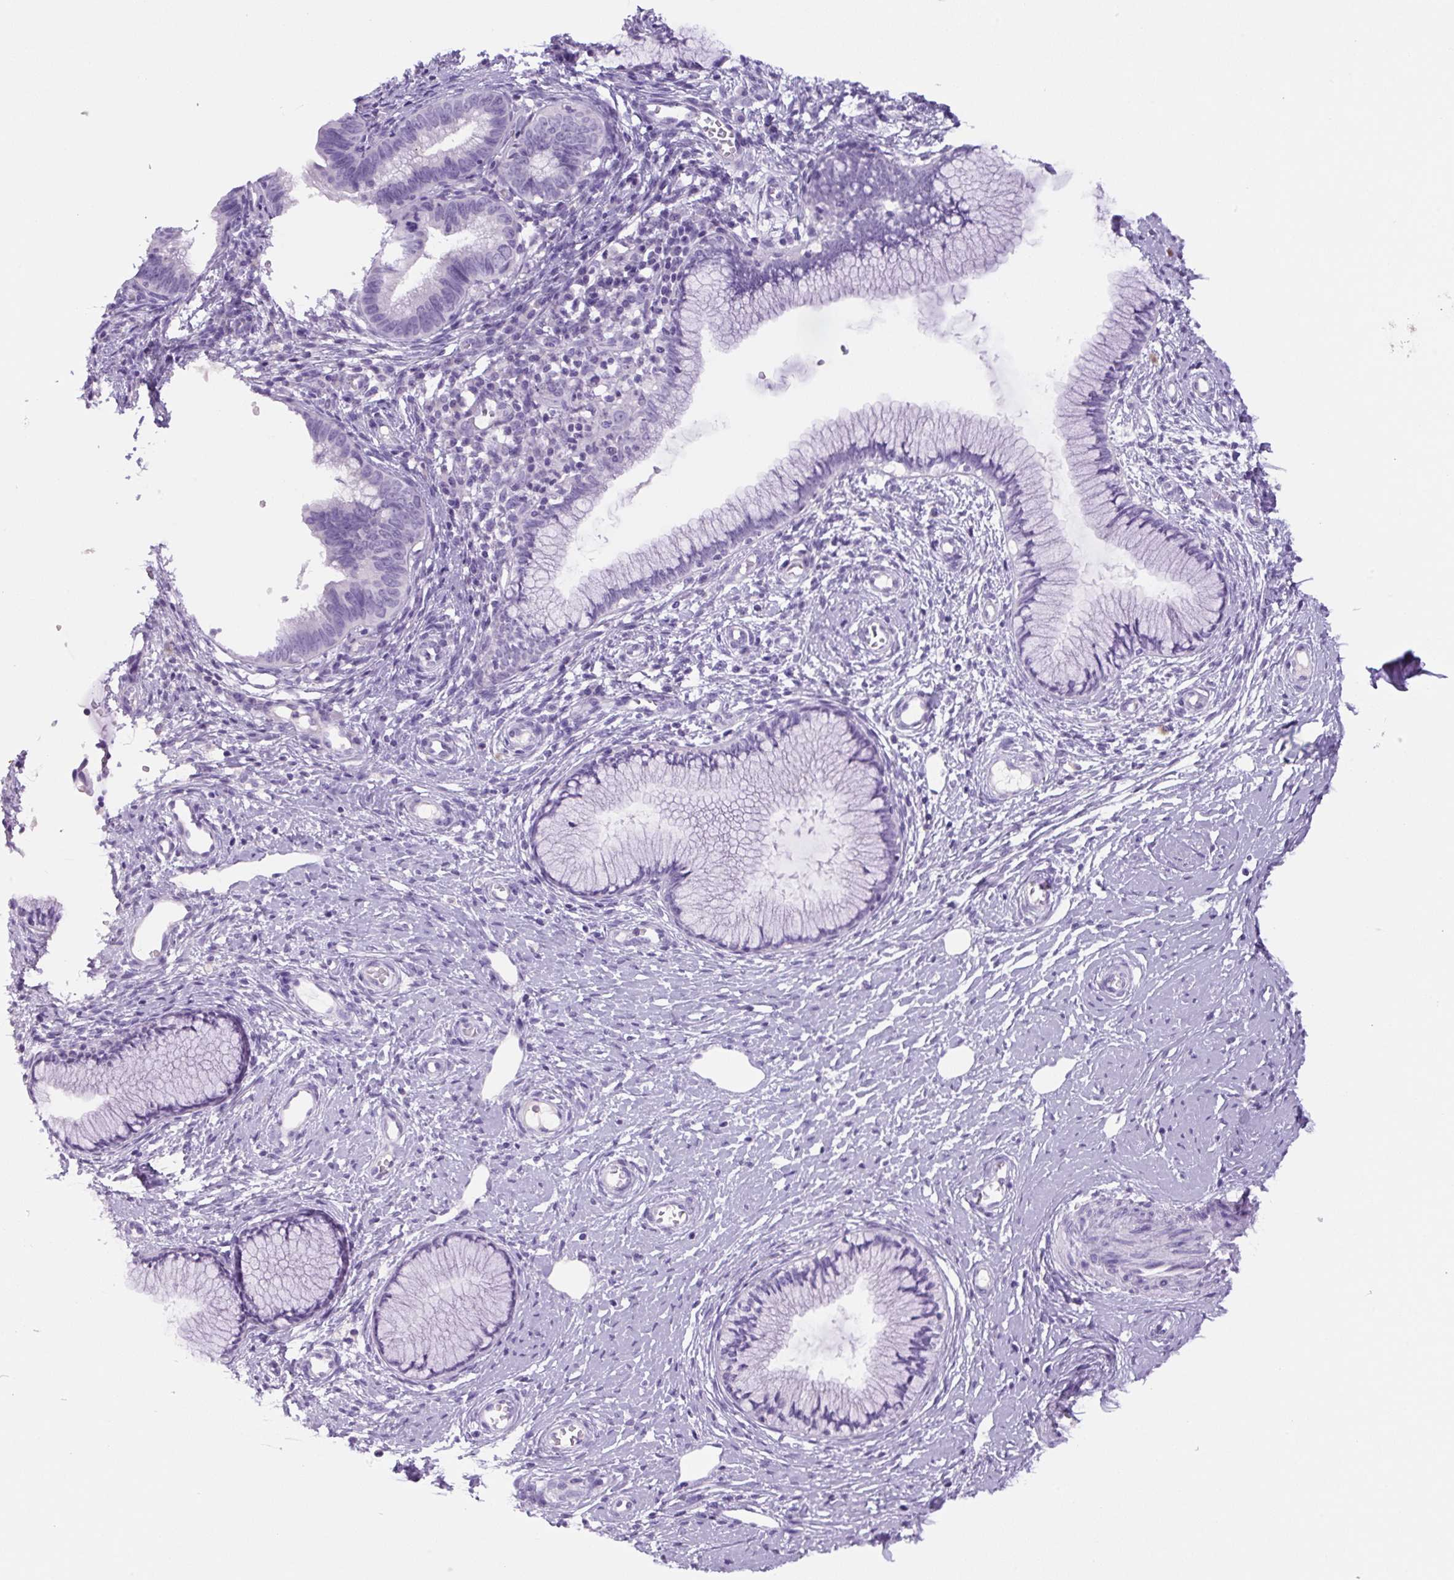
{"staining": {"intensity": "negative", "quantity": "none", "location": "none"}, "tissue": "cervical cancer", "cell_type": "Tumor cells", "image_type": "cancer", "snomed": [{"axis": "morphology", "description": "Adenocarcinoma, NOS"}, {"axis": "topography", "description": "Cervix"}], "caption": "This is an immunohistochemistry (IHC) histopathology image of cervical cancer (adenocarcinoma). There is no staining in tumor cells.", "gene": "PRRT1", "patient": {"sex": "female", "age": 36}}